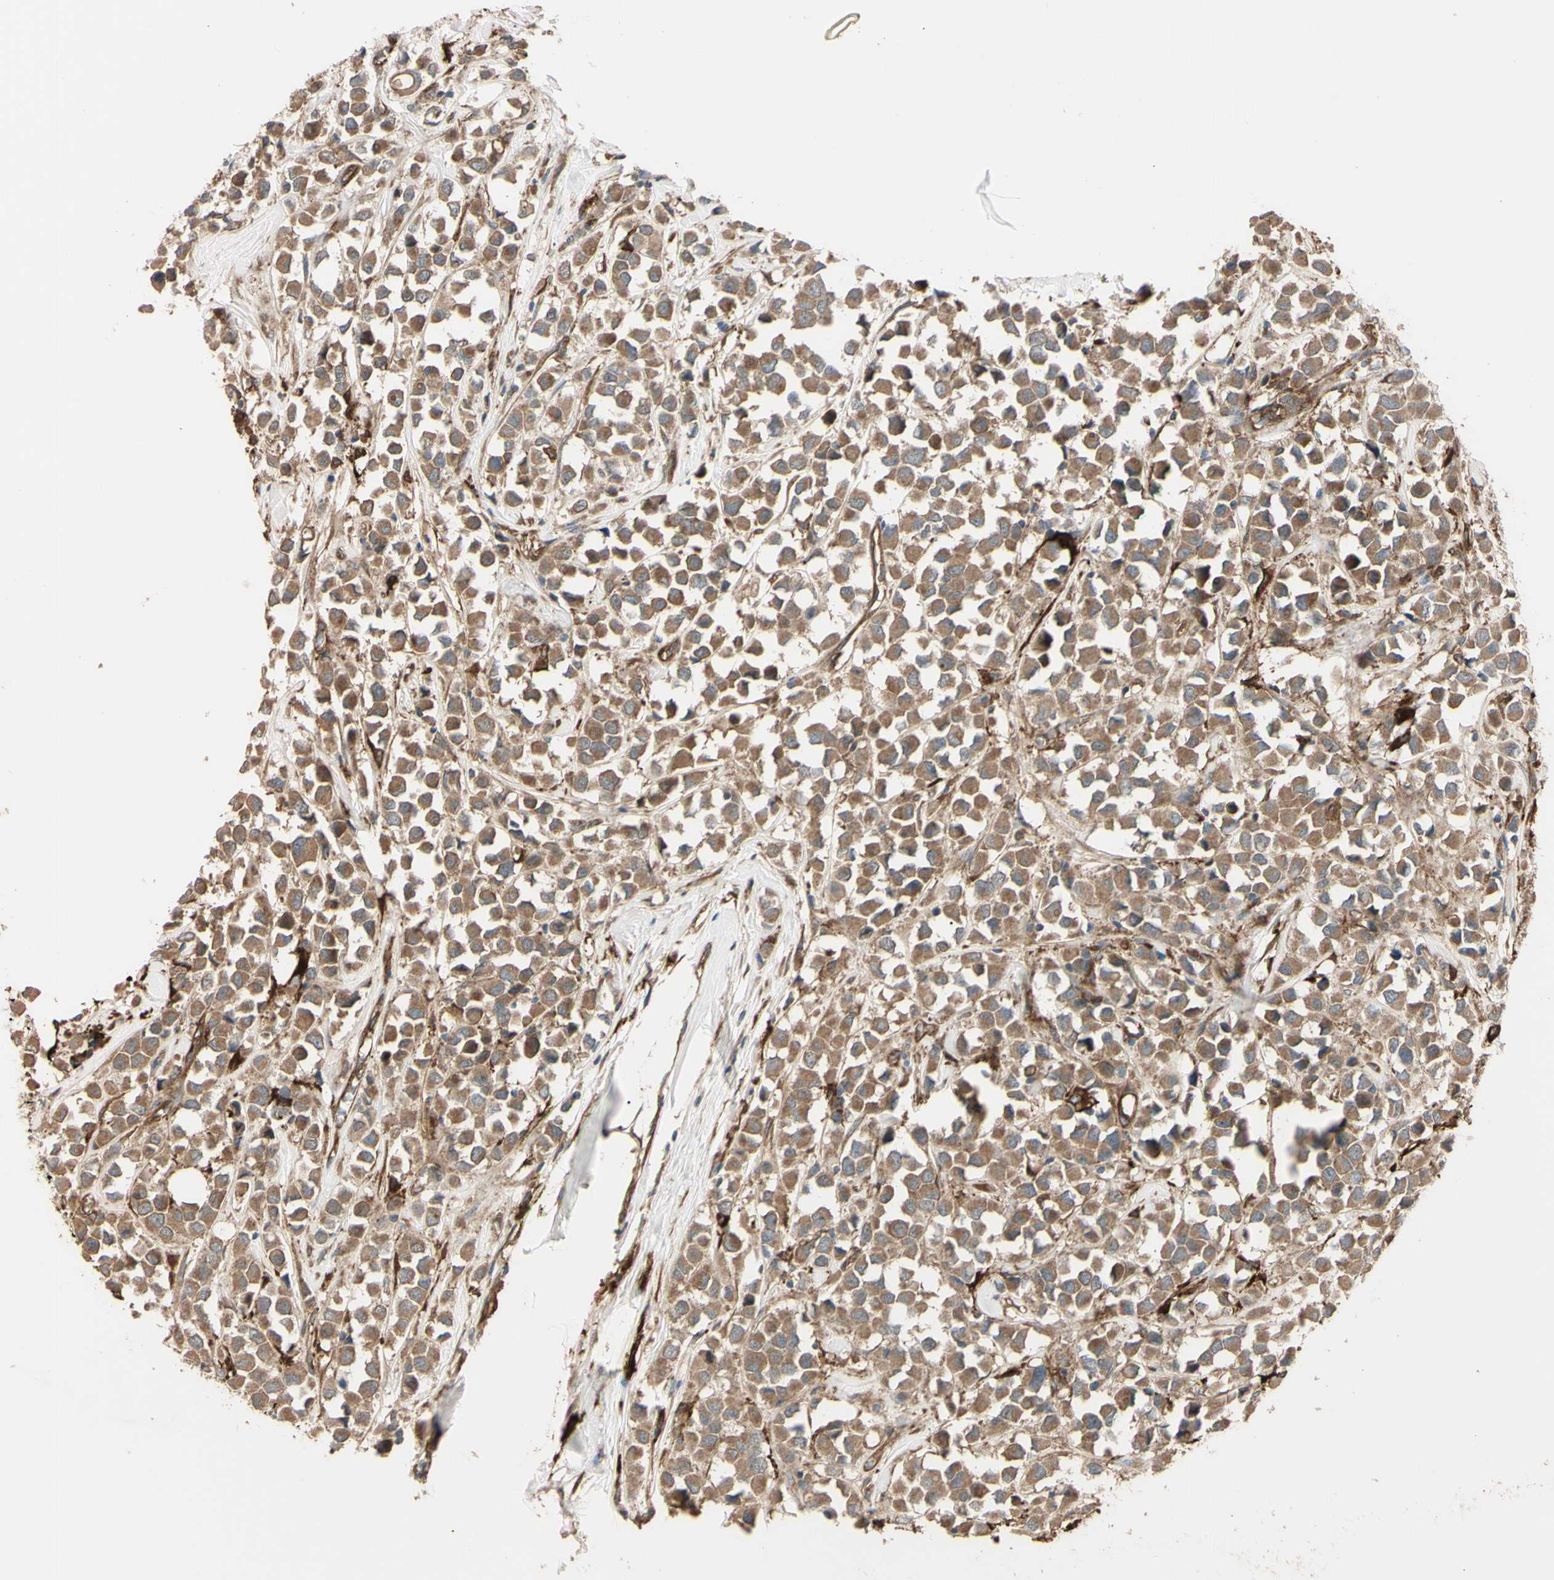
{"staining": {"intensity": "moderate", "quantity": ">75%", "location": "cytoplasmic/membranous"}, "tissue": "breast cancer", "cell_type": "Tumor cells", "image_type": "cancer", "snomed": [{"axis": "morphology", "description": "Duct carcinoma"}, {"axis": "topography", "description": "Breast"}], "caption": "A brown stain shows moderate cytoplasmic/membranous expression of a protein in human breast cancer (invasive ductal carcinoma) tumor cells. Ihc stains the protein in brown and the nuclei are stained blue.", "gene": "PTPN12", "patient": {"sex": "female", "age": 61}}